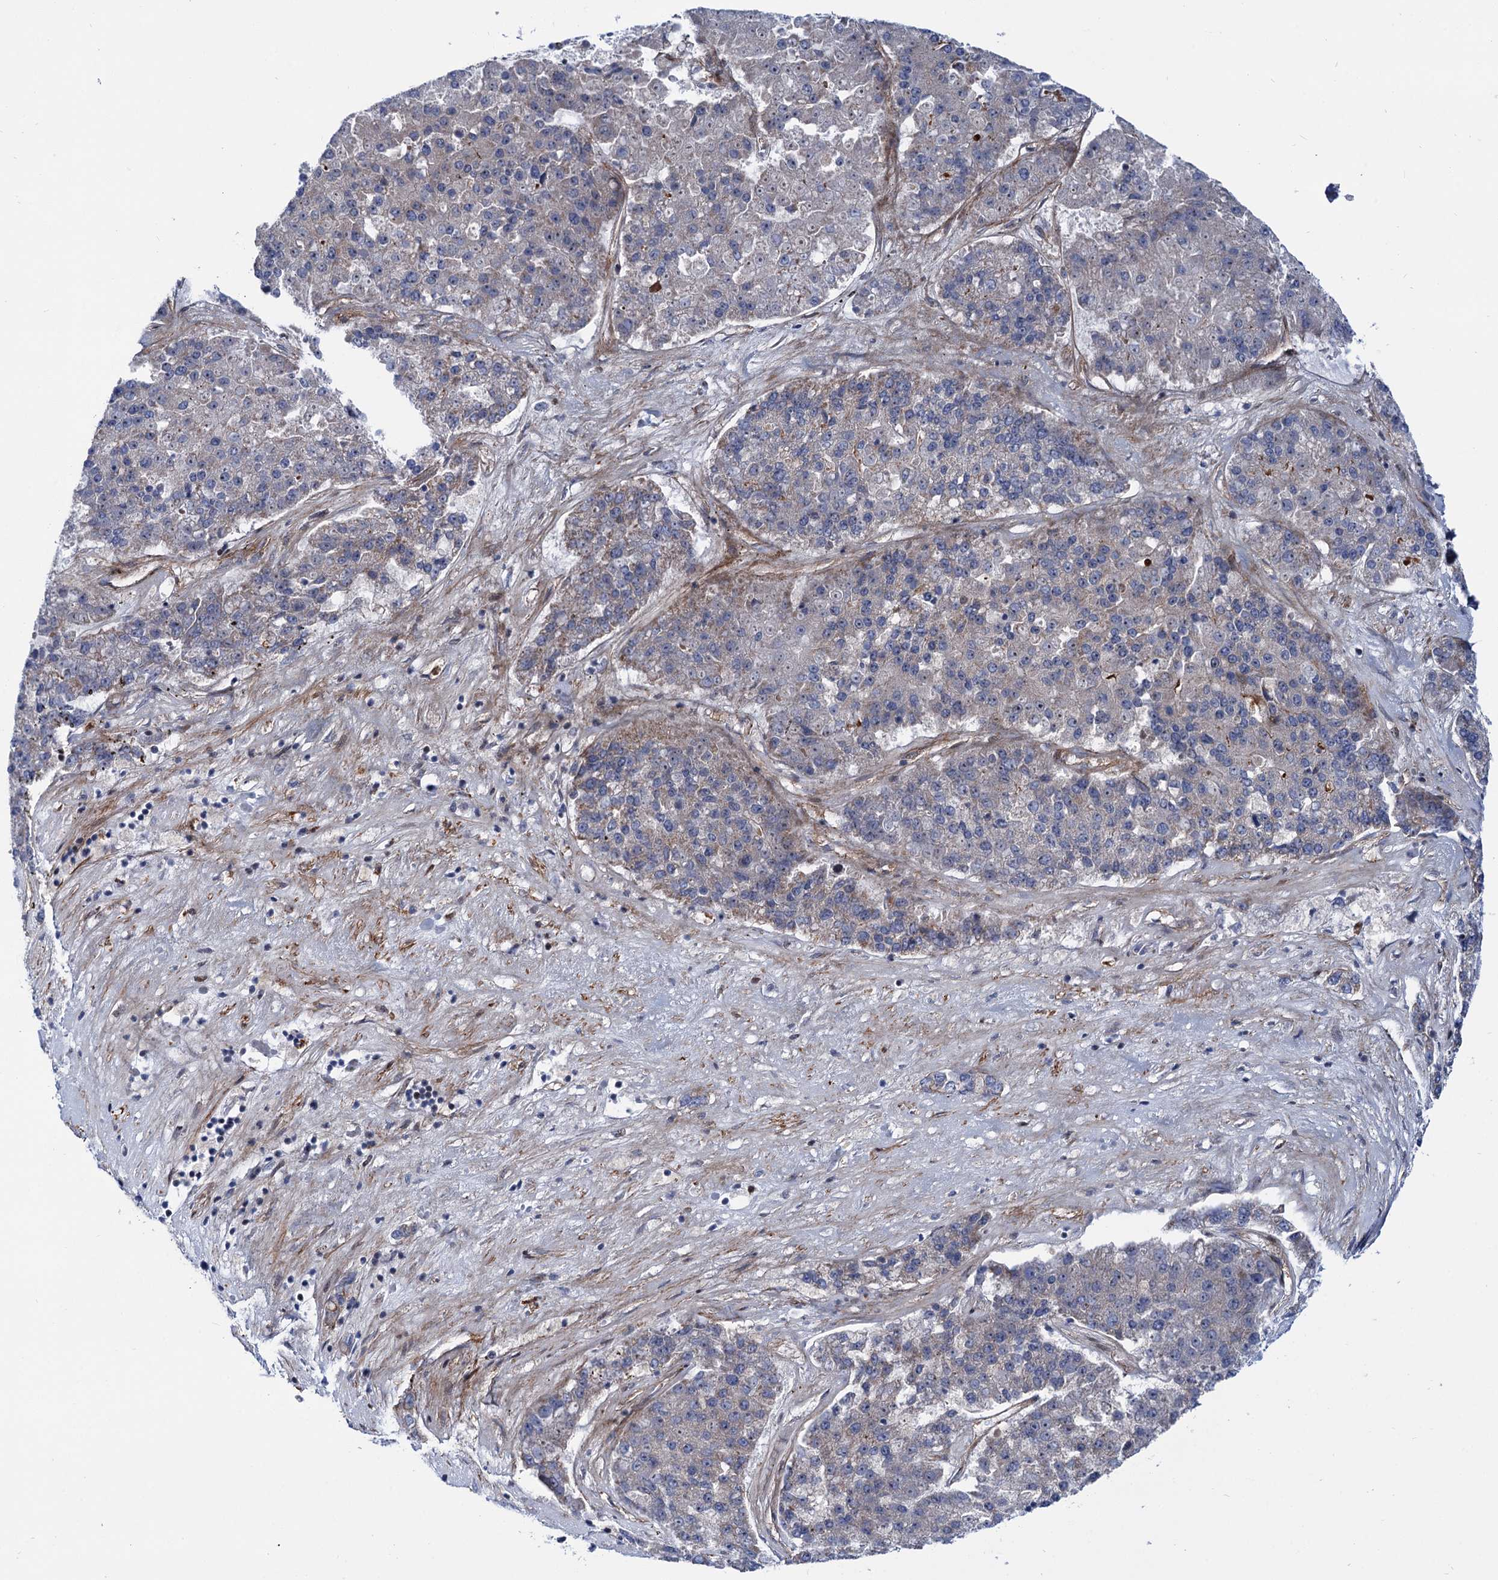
{"staining": {"intensity": "negative", "quantity": "none", "location": "none"}, "tissue": "pancreatic cancer", "cell_type": "Tumor cells", "image_type": "cancer", "snomed": [{"axis": "morphology", "description": "Adenocarcinoma, NOS"}, {"axis": "topography", "description": "Pancreas"}], "caption": "Pancreatic cancer (adenocarcinoma) stained for a protein using immunohistochemistry (IHC) reveals no positivity tumor cells.", "gene": "THAP9", "patient": {"sex": "male", "age": 50}}